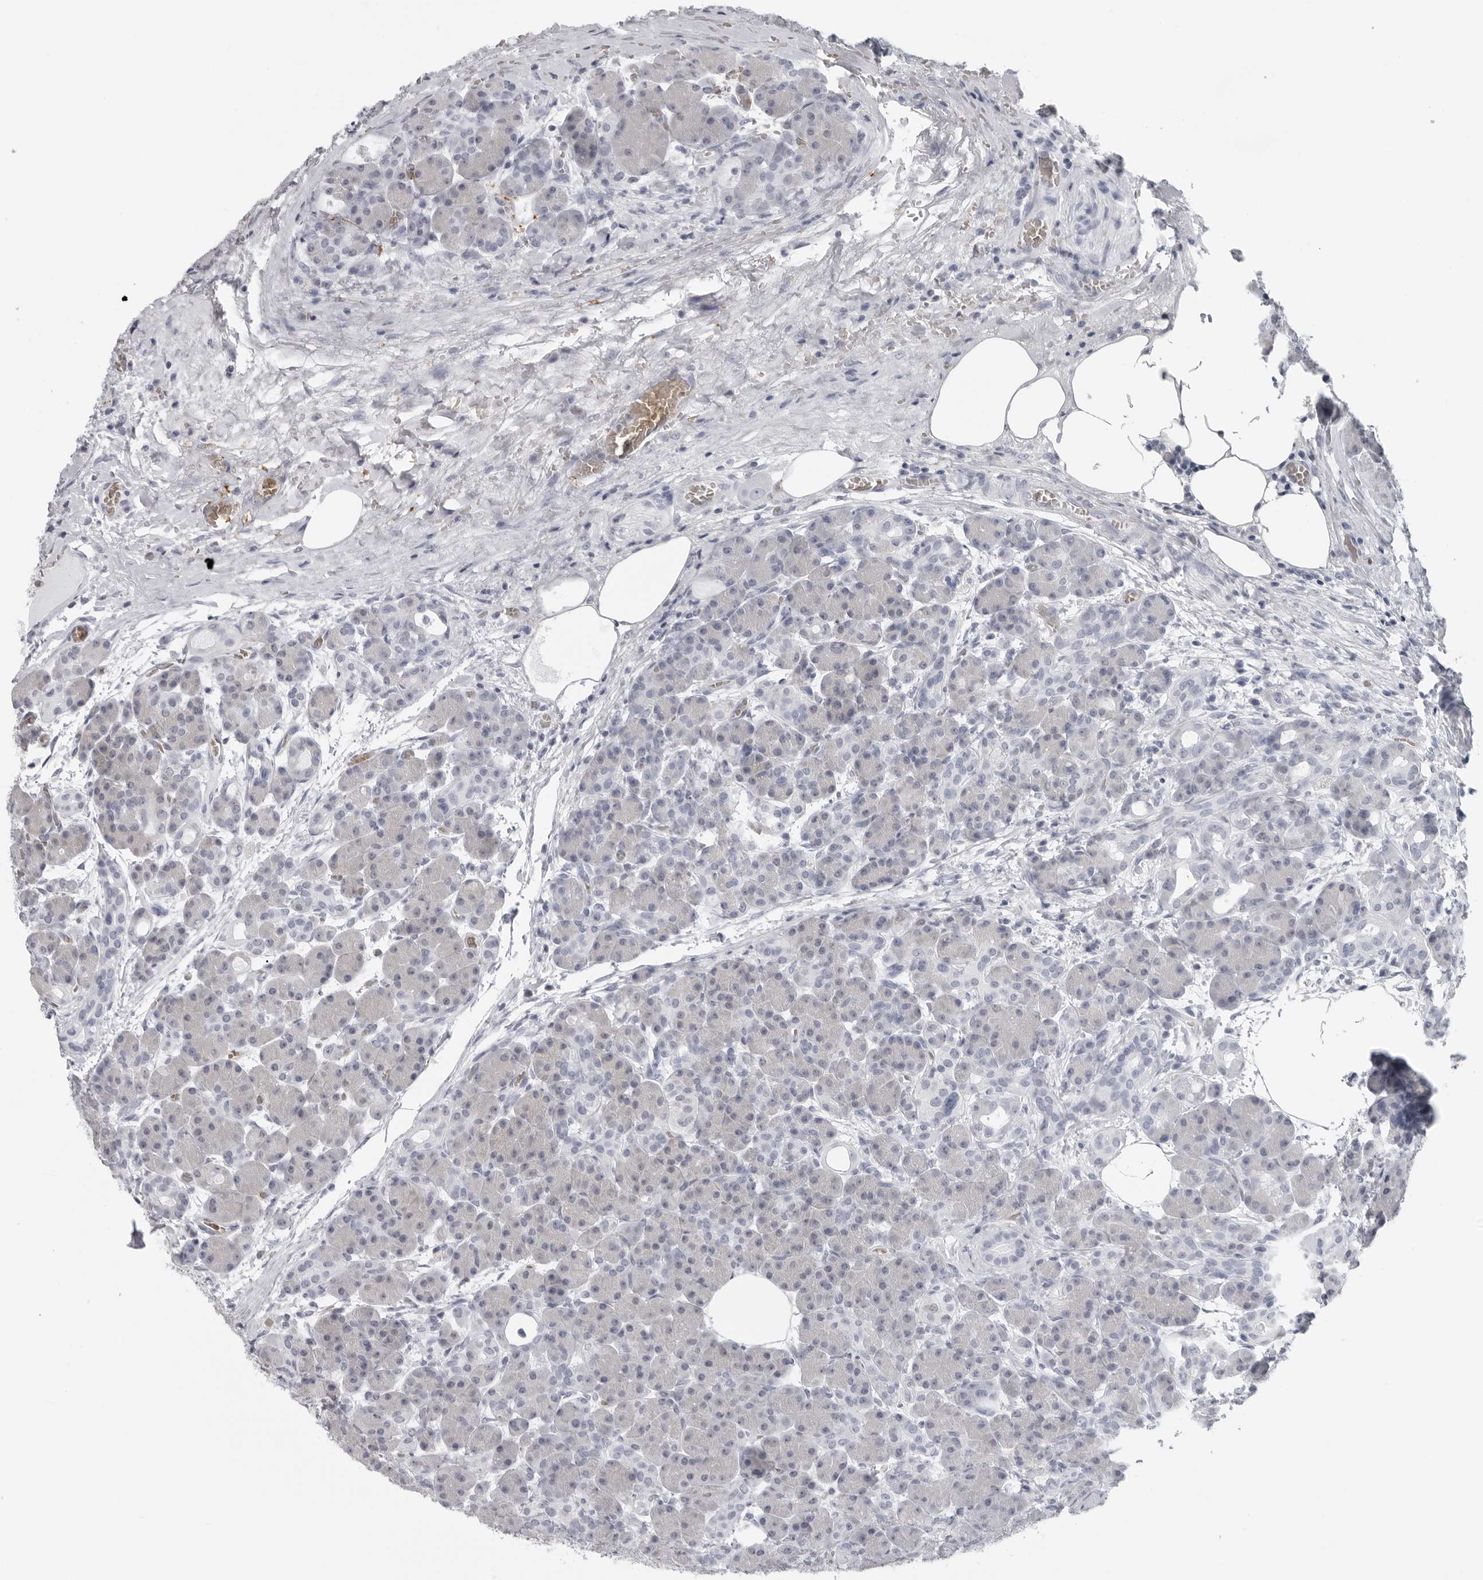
{"staining": {"intensity": "negative", "quantity": "none", "location": "none"}, "tissue": "pancreas", "cell_type": "Exocrine glandular cells", "image_type": "normal", "snomed": [{"axis": "morphology", "description": "Normal tissue, NOS"}, {"axis": "topography", "description": "Pancreas"}], "caption": "A high-resolution histopathology image shows immunohistochemistry (IHC) staining of normal pancreas, which shows no significant expression in exocrine glandular cells. The staining was performed using DAB (3,3'-diaminobenzidine) to visualize the protein expression in brown, while the nuclei were stained in blue with hematoxylin (Magnification: 20x).", "gene": "EPB41", "patient": {"sex": "male", "age": 63}}